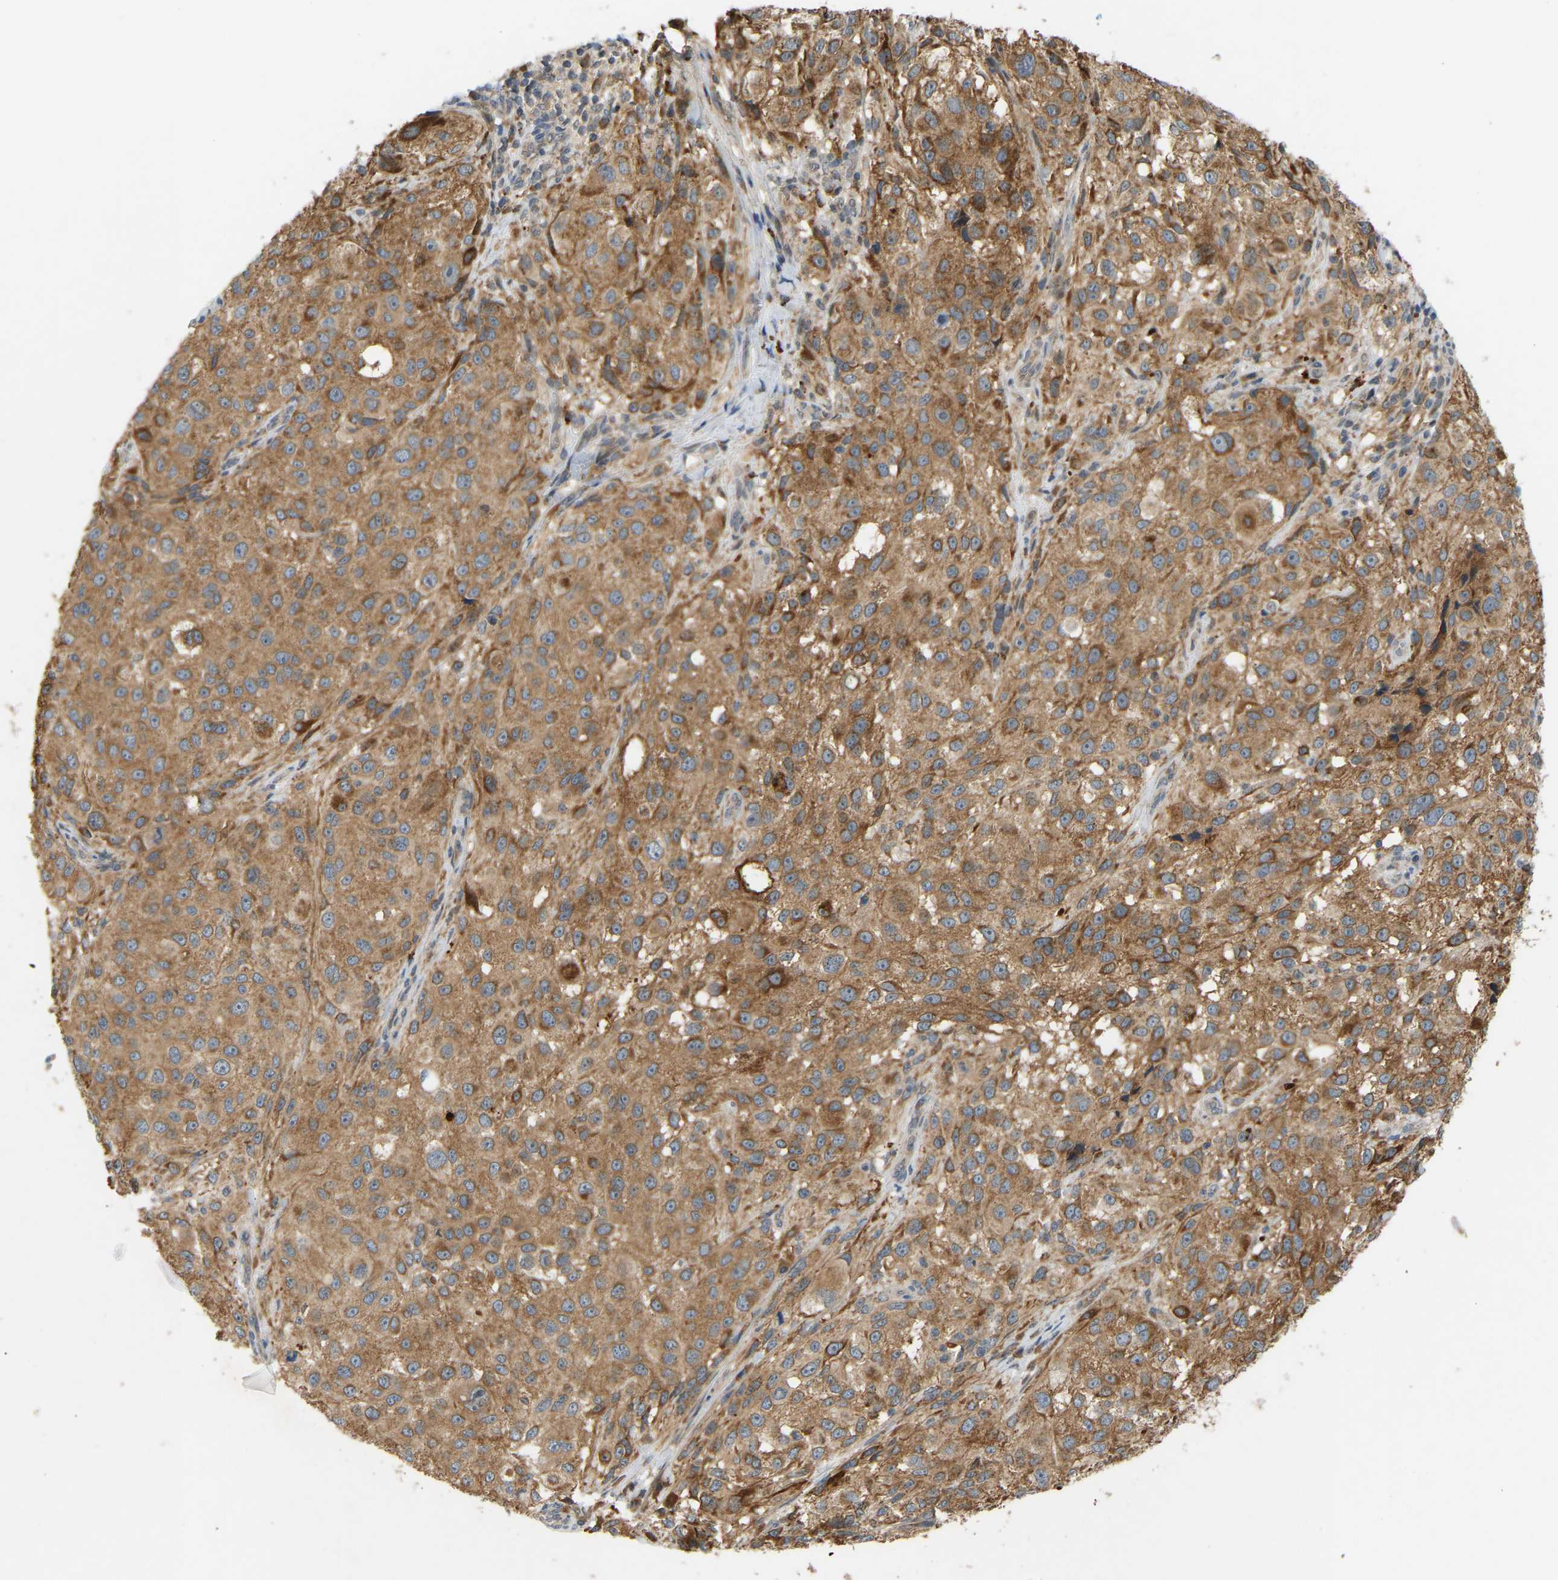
{"staining": {"intensity": "moderate", "quantity": ">75%", "location": "cytoplasmic/membranous"}, "tissue": "melanoma", "cell_type": "Tumor cells", "image_type": "cancer", "snomed": [{"axis": "morphology", "description": "Necrosis, NOS"}, {"axis": "morphology", "description": "Malignant melanoma, NOS"}, {"axis": "topography", "description": "Skin"}], "caption": "Tumor cells exhibit medium levels of moderate cytoplasmic/membranous positivity in about >75% of cells in human melanoma.", "gene": "PTCD1", "patient": {"sex": "female", "age": 87}}